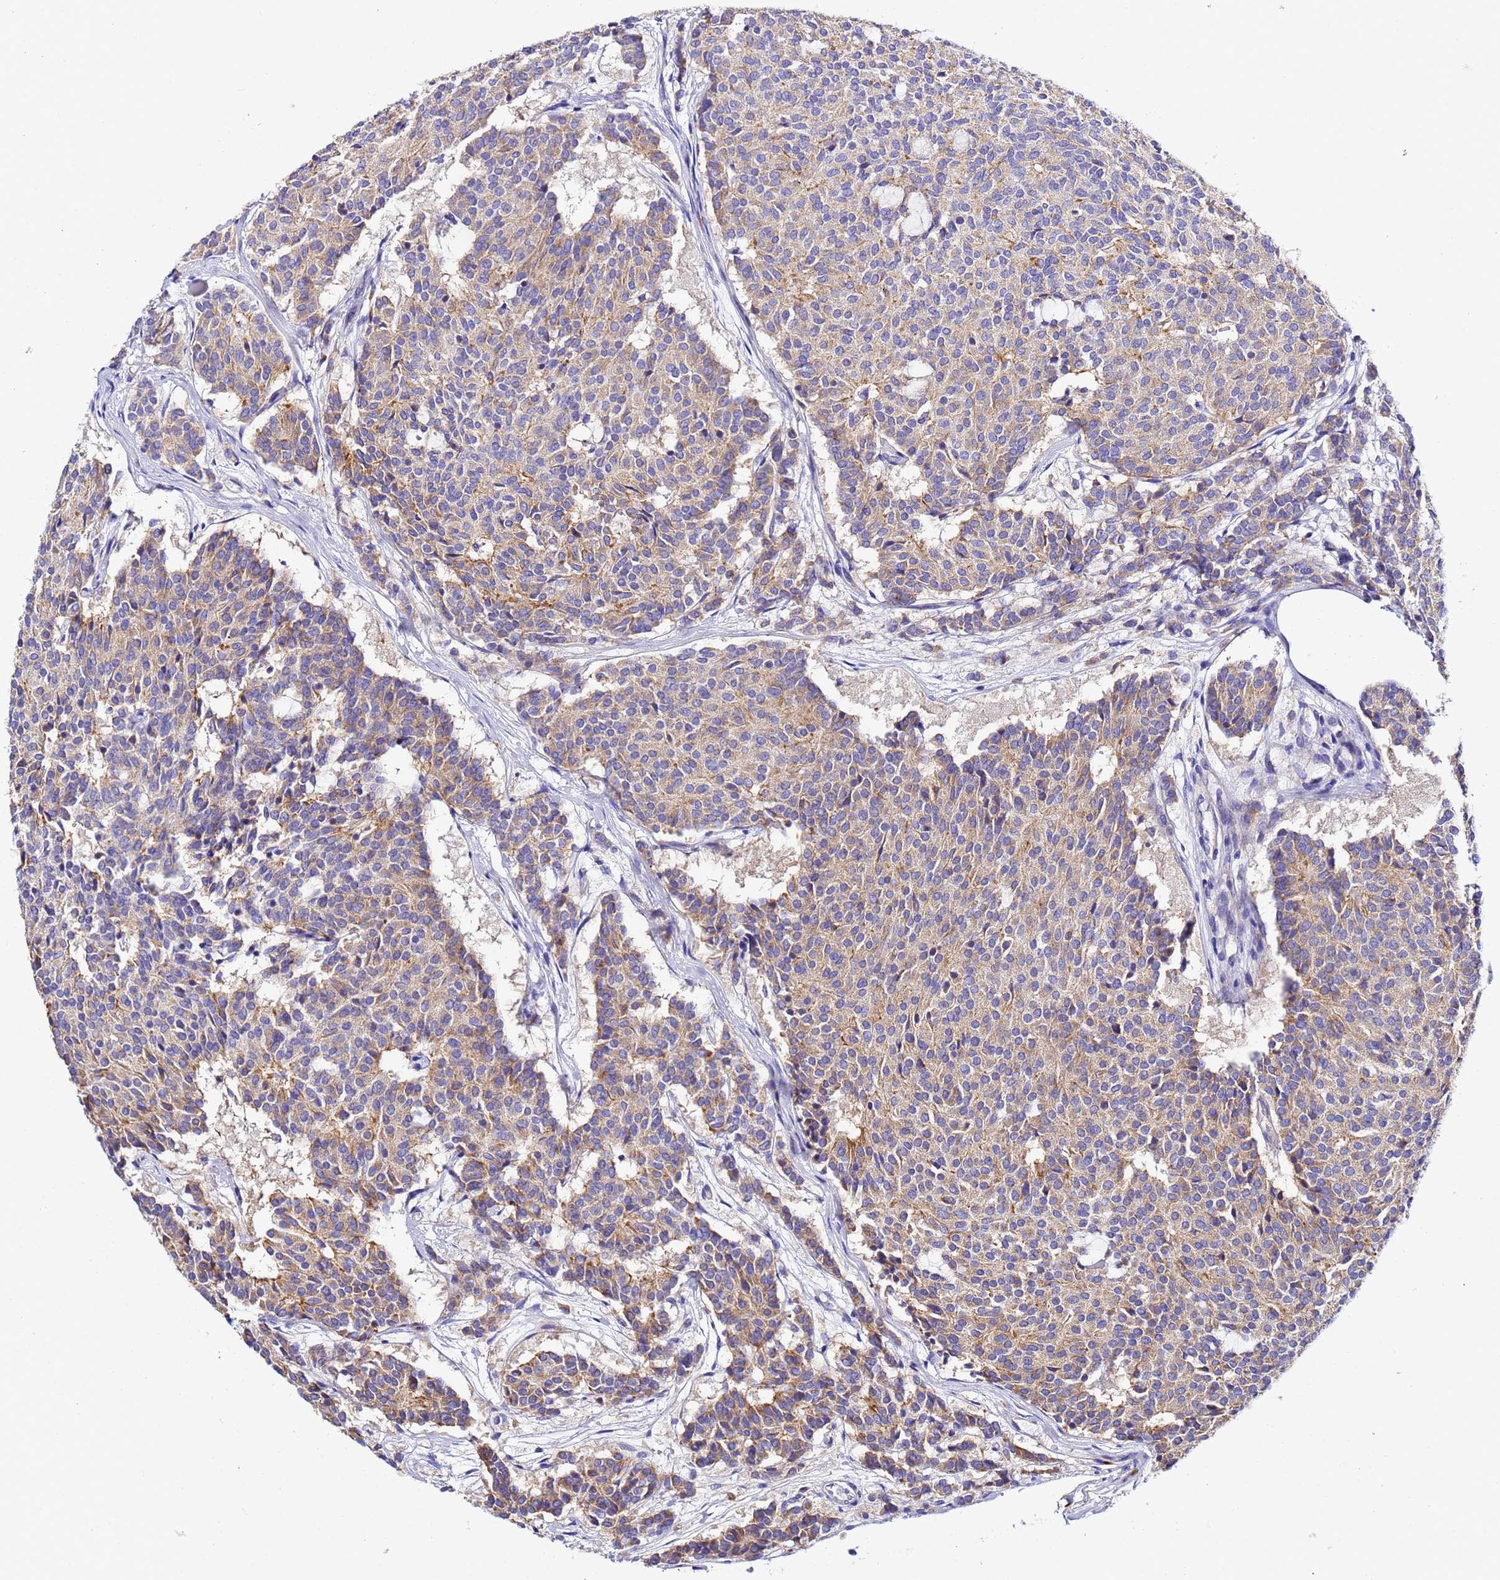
{"staining": {"intensity": "moderate", "quantity": ">75%", "location": "cytoplasmic/membranous"}, "tissue": "carcinoid", "cell_type": "Tumor cells", "image_type": "cancer", "snomed": [{"axis": "morphology", "description": "Carcinoid, malignant, NOS"}, {"axis": "topography", "description": "Pancreas"}], "caption": "This histopathology image reveals carcinoid (malignant) stained with immunohistochemistry (IHC) to label a protein in brown. The cytoplasmic/membranous of tumor cells show moderate positivity for the protein. Nuclei are counter-stained blue.", "gene": "VTI1B", "patient": {"sex": "female", "age": 54}}